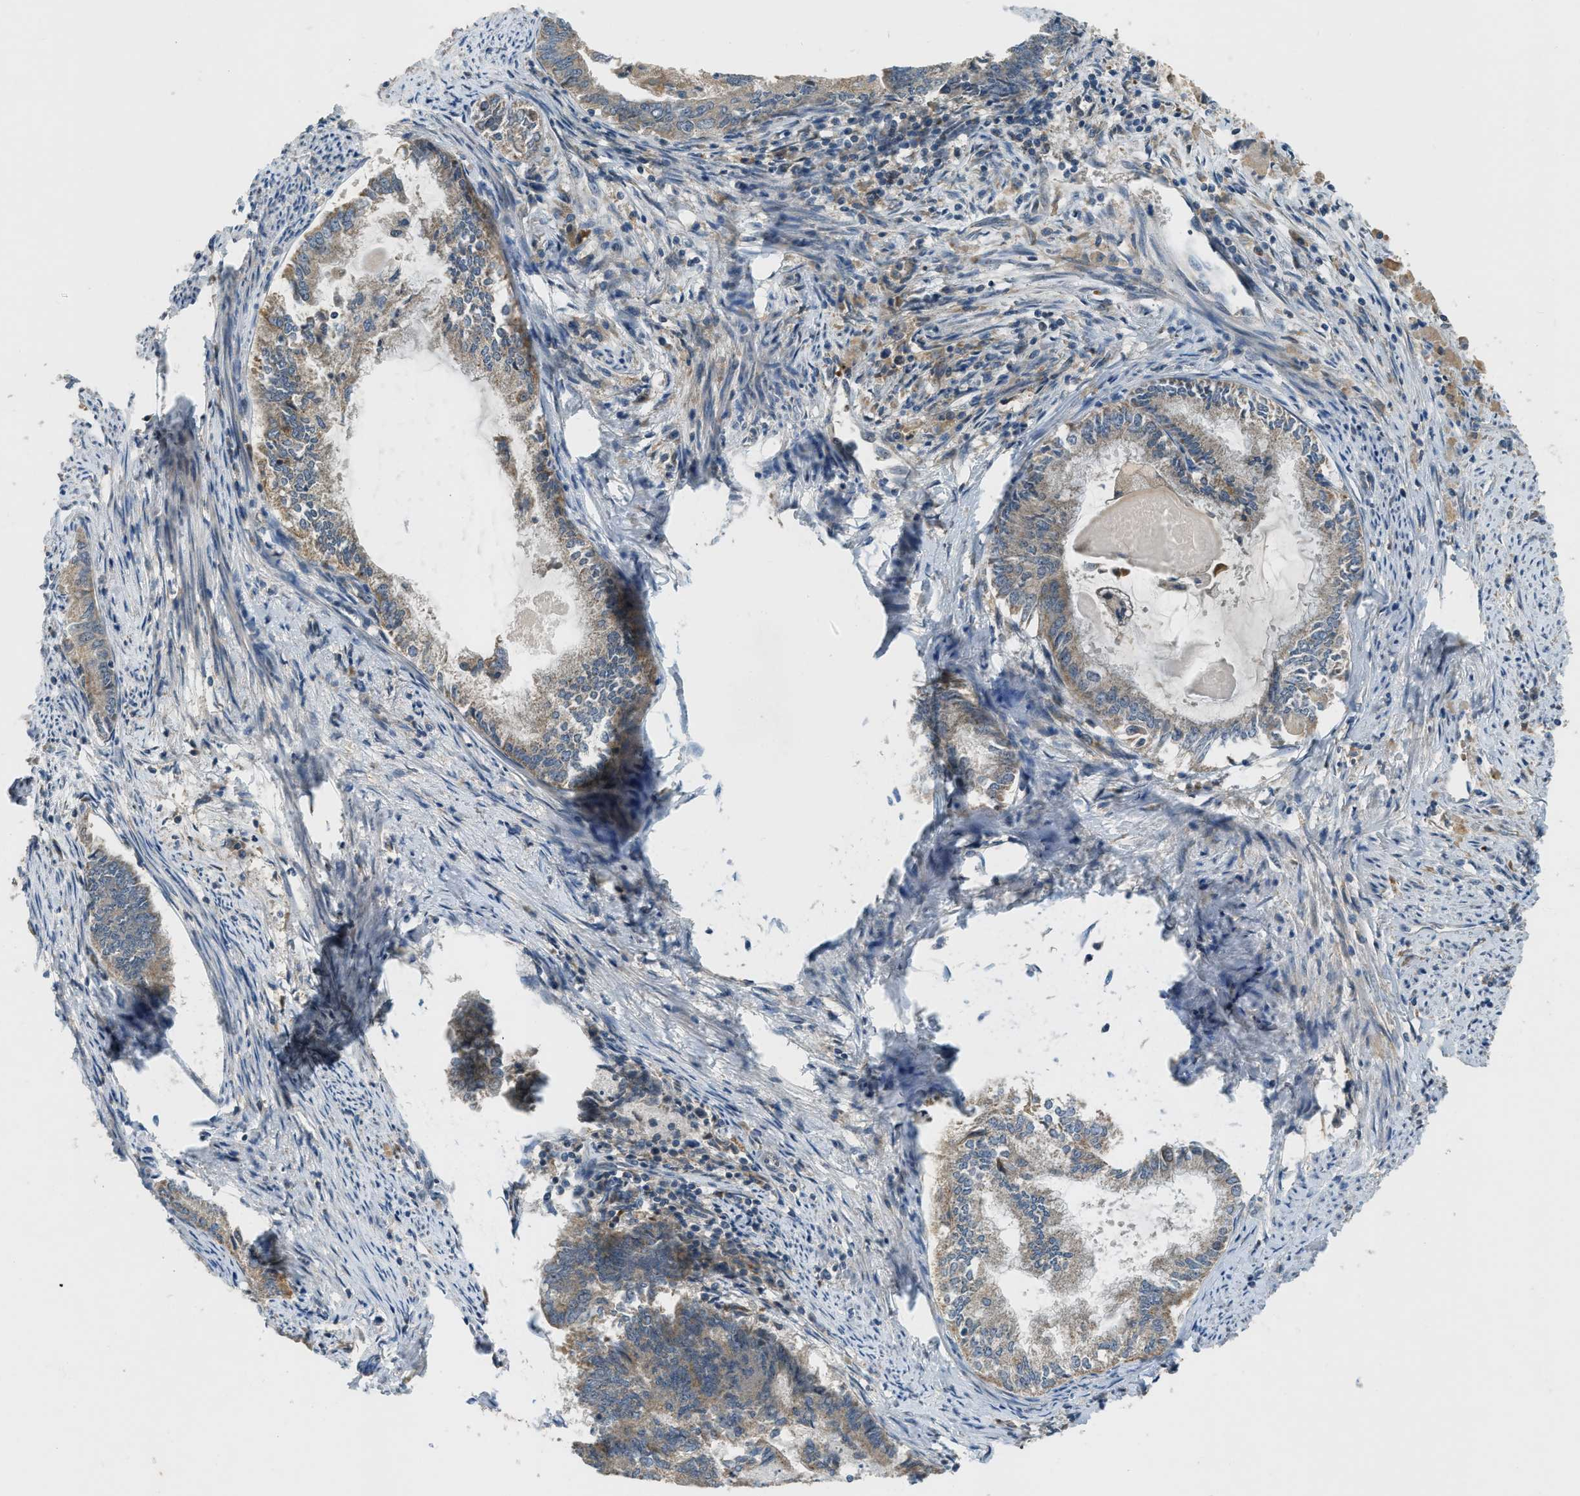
{"staining": {"intensity": "moderate", "quantity": "25%-75%", "location": "cytoplasmic/membranous"}, "tissue": "endometrial cancer", "cell_type": "Tumor cells", "image_type": "cancer", "snomed": [{"axis": "morphology", "description": "Adenocarcinoma, NOS"}, {"axis": "topography", "description": "Endometrium"}], "caption": "Tumor cells display medium levels of moderate cytoplasmic/membranous staining in approximately 25%-75% of cells in adenocarcinoma (endometrial).", "gene": "ZNF71", "patient": {"sex": "female", "age": 86}}